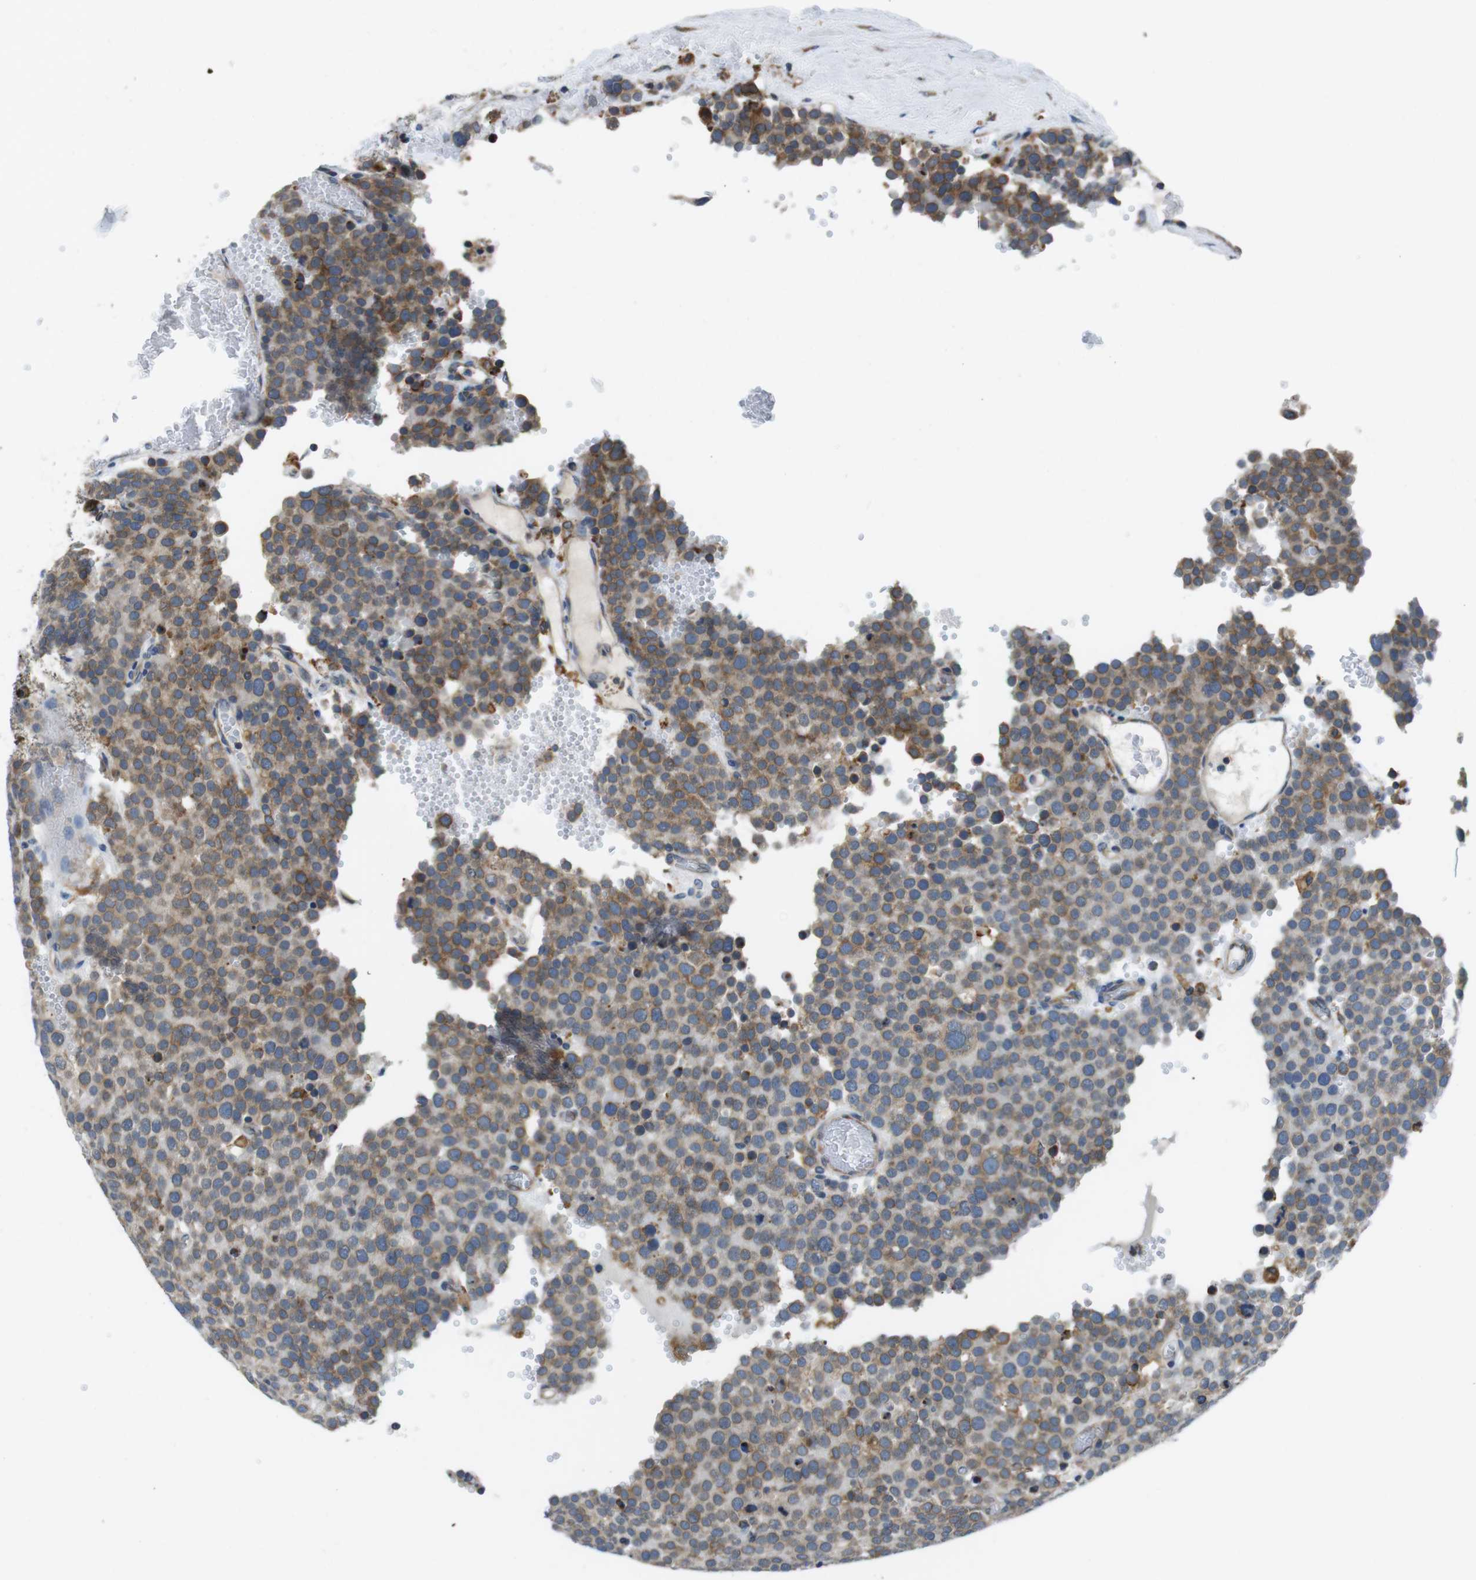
{"staining": {"intensity": "weak", "quantity": ">75%", "location": "cytoplasmic/membranous"}, "tissue": "testis cancer", "cell_type": "Tumor cells", "image_type": "cancer", "snomed": [{"axis": "morphology", "description": "Normal tissue, NOS"}, {"axis": "morphology", "description": "Seminoma, NOS"}, {"axis": "topography", "description": "Testis"}], "caption": "Brown immunohistochemical staining in human testis seminoma reveals weak cytoplasmic/membranous positivity in about >75% of tumor cells. Nuclei are stained in blue.", "gene": "UGGT1", "patient": {"sex": "male", "age": 71}}